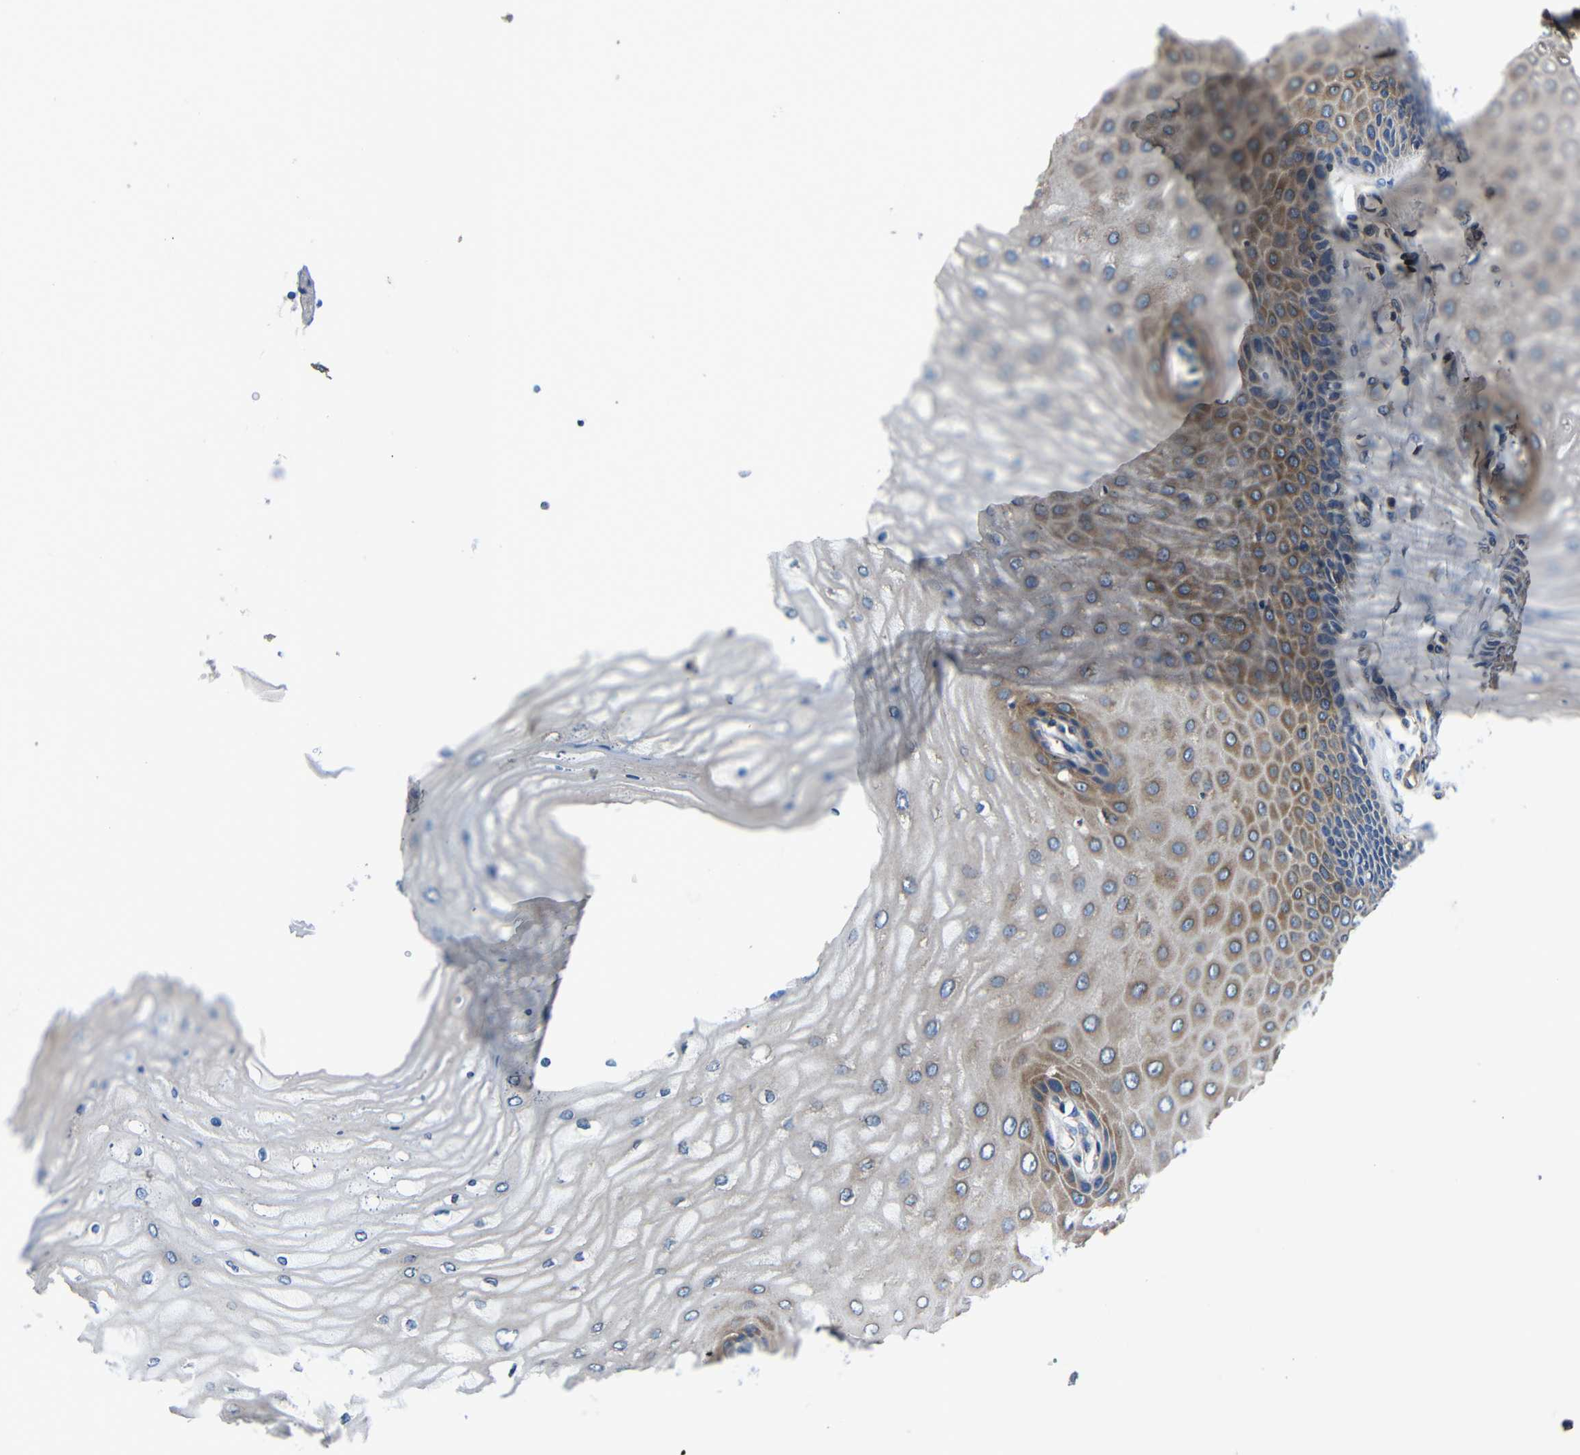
{"staining": {"intensity": "moderate", "quantity": ">75%", "location": "cytoplasmic/membranous"}, "tissue": "cervix", "cell_type": "Glandular cells", "image_type": "normal", "snomed": [{"axis": "morphology", "description": "Normal tissue, NOS"}, {"axis": "topography", "description": "Cervix"}], "caption": "Cervix stained for a protein (brown) displays moderate cytoplasmic/membranous positive positivity in approximately >75% of glandular cells.", "gene": "CNR2", "patient": {"sex": "female", "age": 55}}